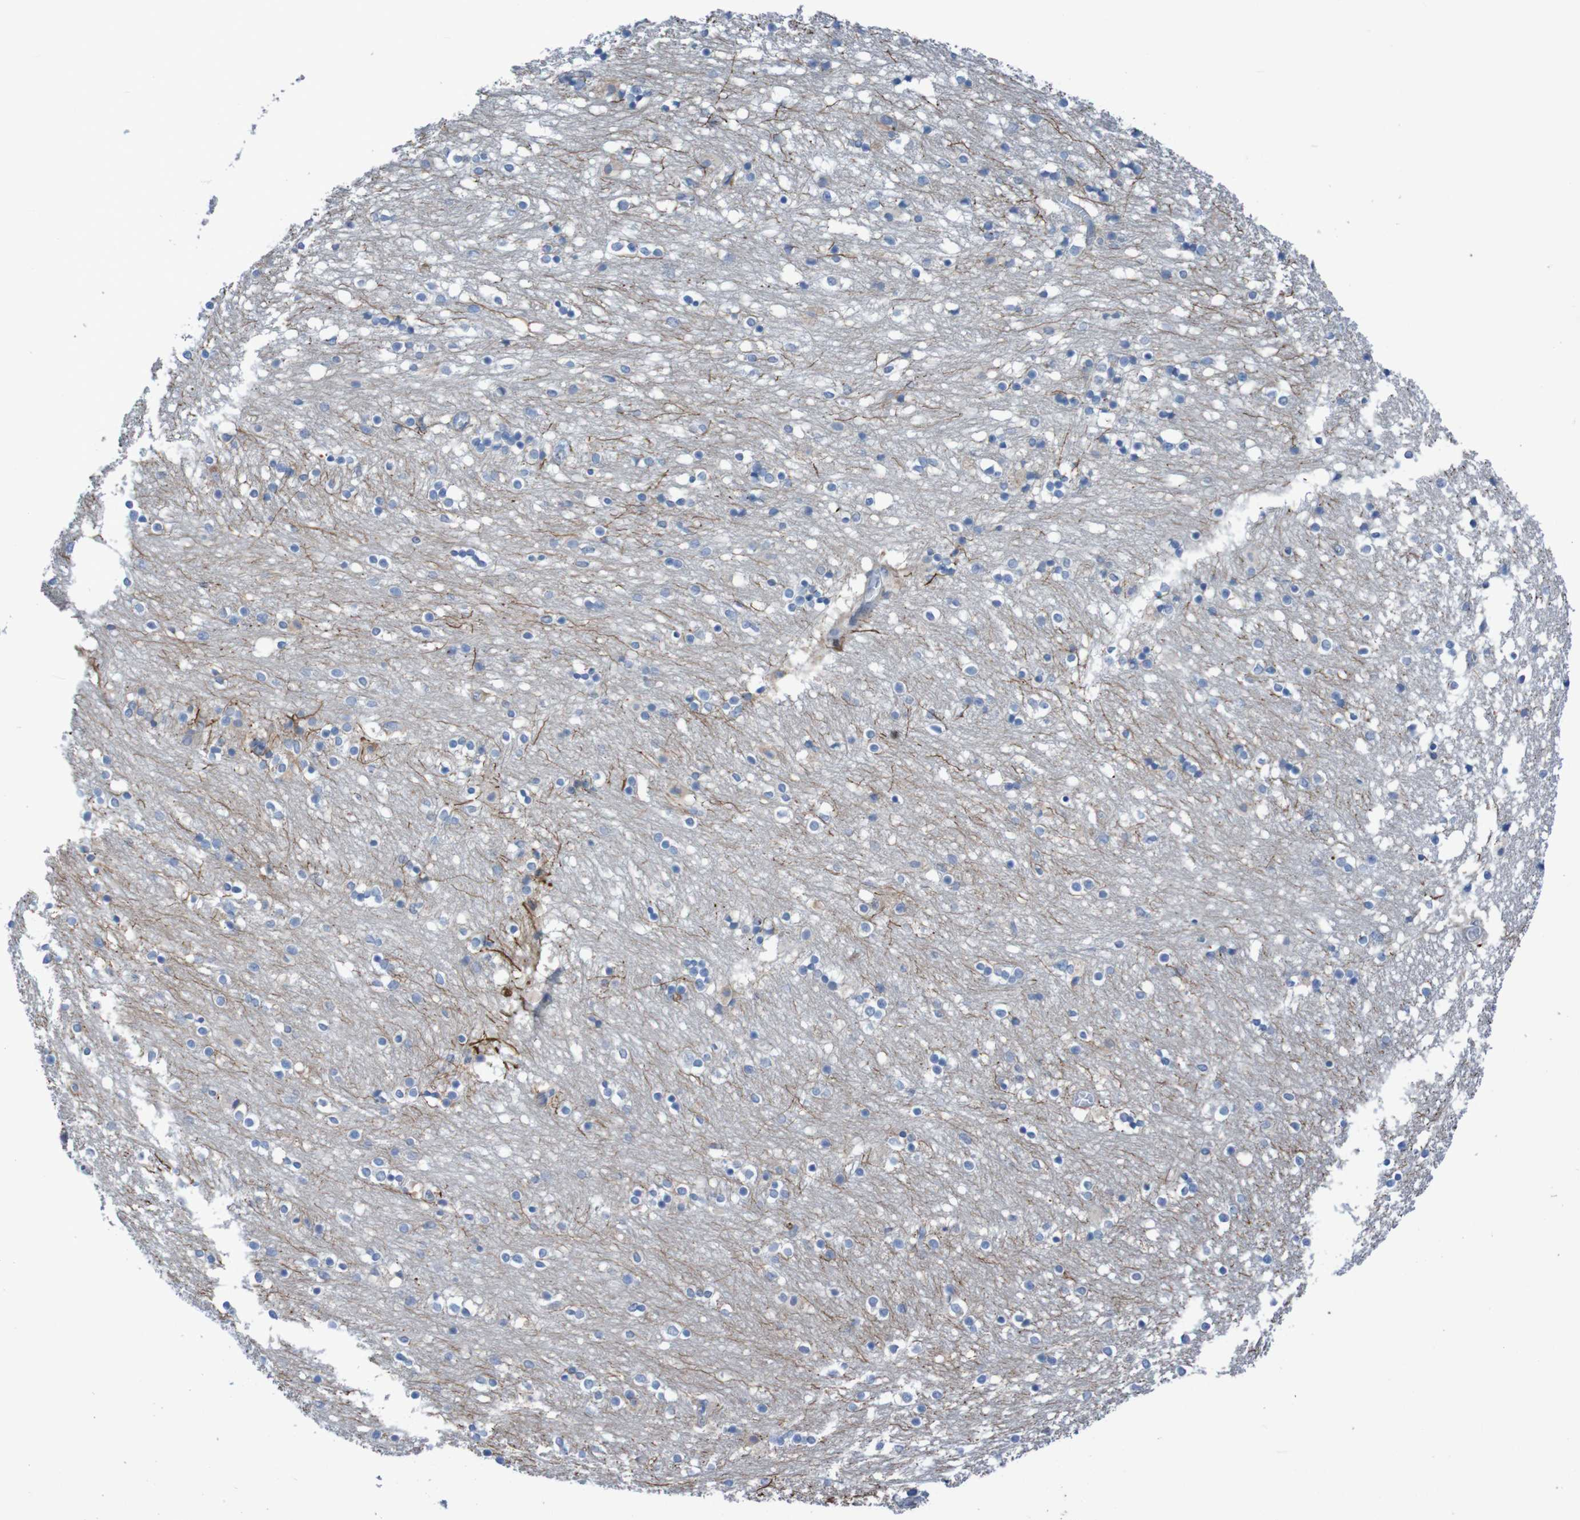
{"staining": {"intensity": "negative", "quantity": "none", "location": "none"}, "tissue": "caudate", "cell_type": "Glial cells", "image_type": "normal", "snomed": [{"axis": "morphology", "description": "Normal tissue, NOS"}, {"axis": "topography", "description": "Lateral ventricle wall"}], "caption": "A high-resolution image shows IHC staining of unremarkable caudate, which shows no significant staining in glial cells. Brightfield microscopy of immunohistochemistry (IHC) stained with DAB (3,3'-diaminobenzidine) (brown) and hematoxylin (blue), captured at high magnification.", "gene": "ANGPT4", "patient": {"sex": "female", "age": 54}}